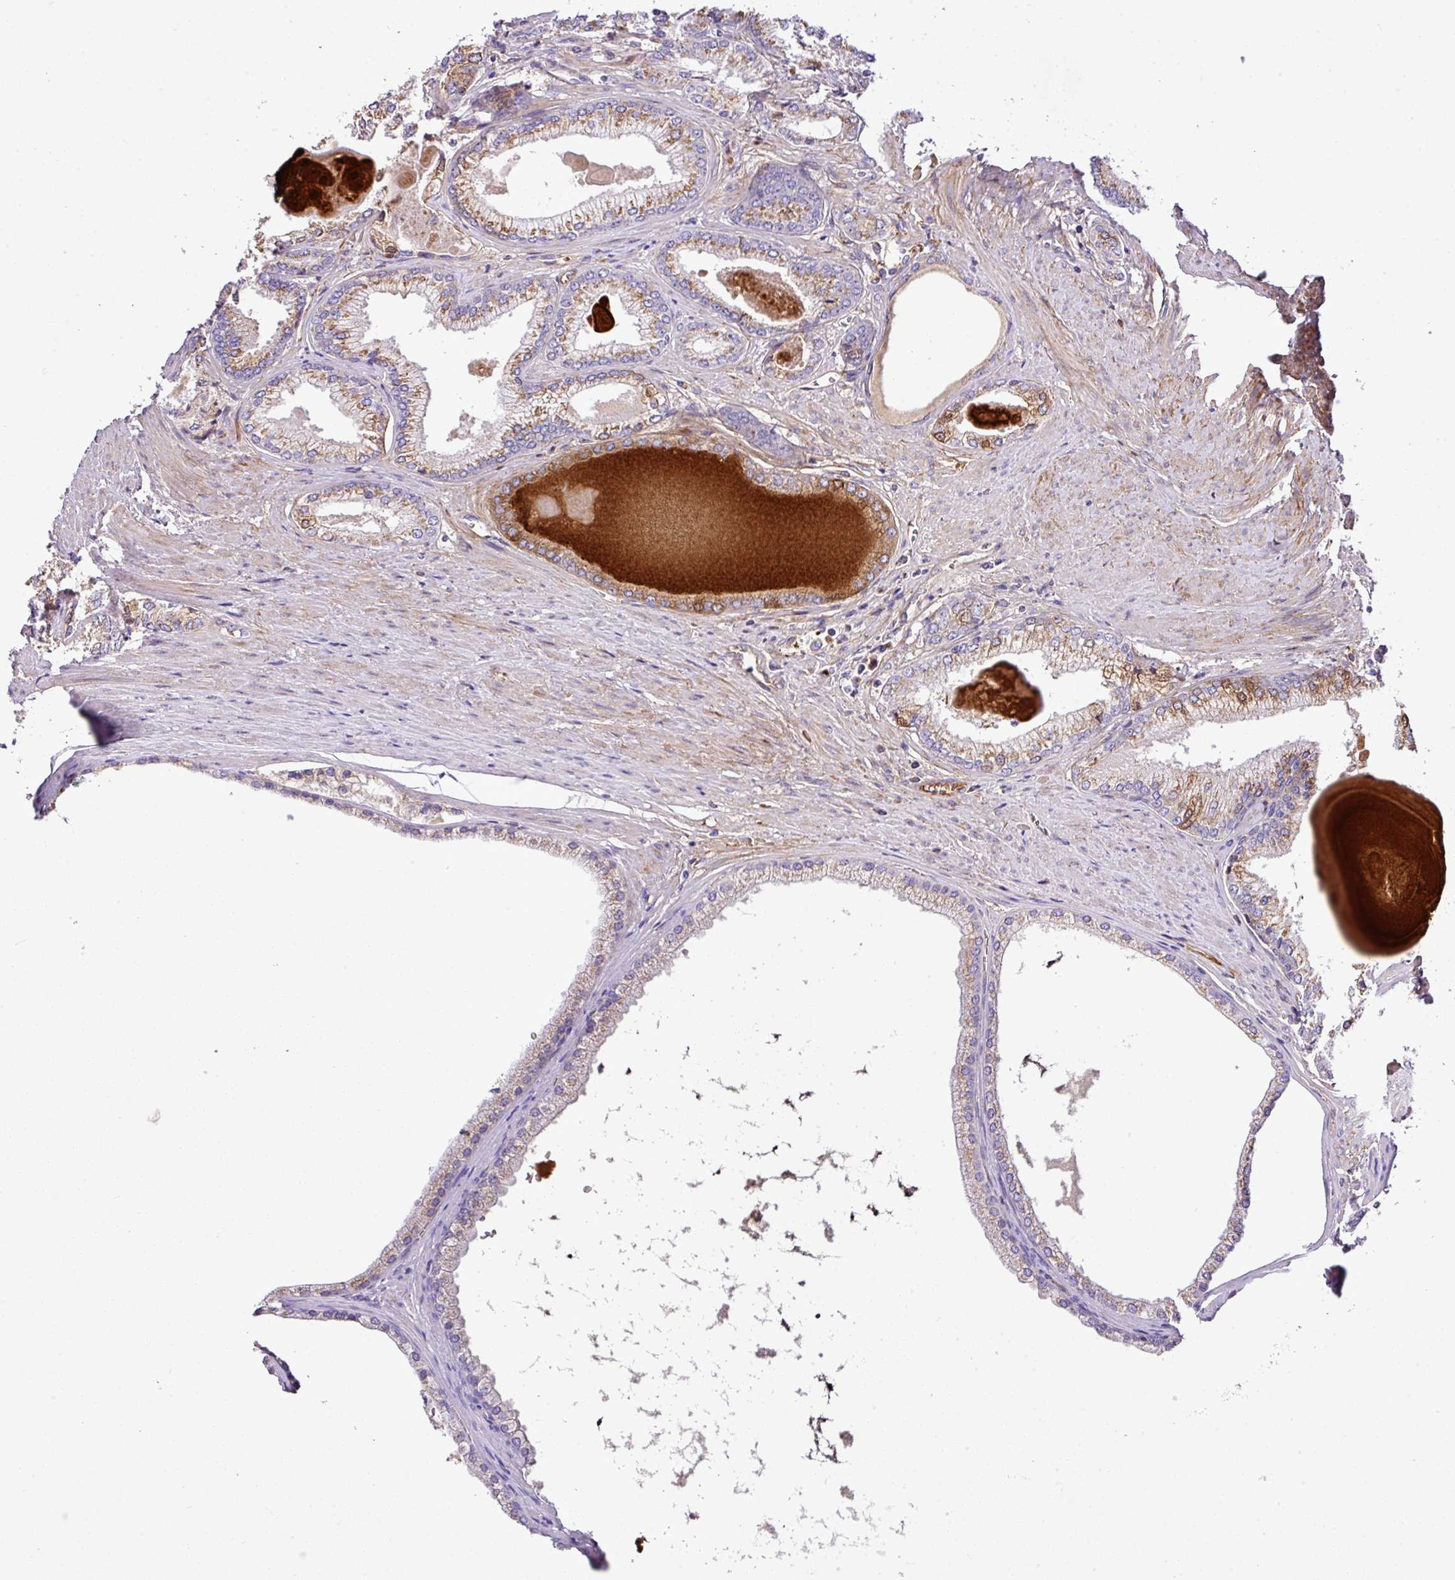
{"staining": {"intensity": "moderate", "quantity": ">75%", "location": "cytoplasmic/membranous"}, "tissue": "prostate cancer", "cell_type": "Tumor cells", "image_type": "cancer", "snomed": [{"axis": "morphology", "description": "Adenocarcinoma, High grade"}, {"axis": "topography", "description": "Prostate"}], "caption": "Human prostate high-grade adenocarcinoma stained with a protein marker shows moderate staining in tumor cells.", "gene": "CTXN2", "patient": {"sex": "male", "age": 66}}